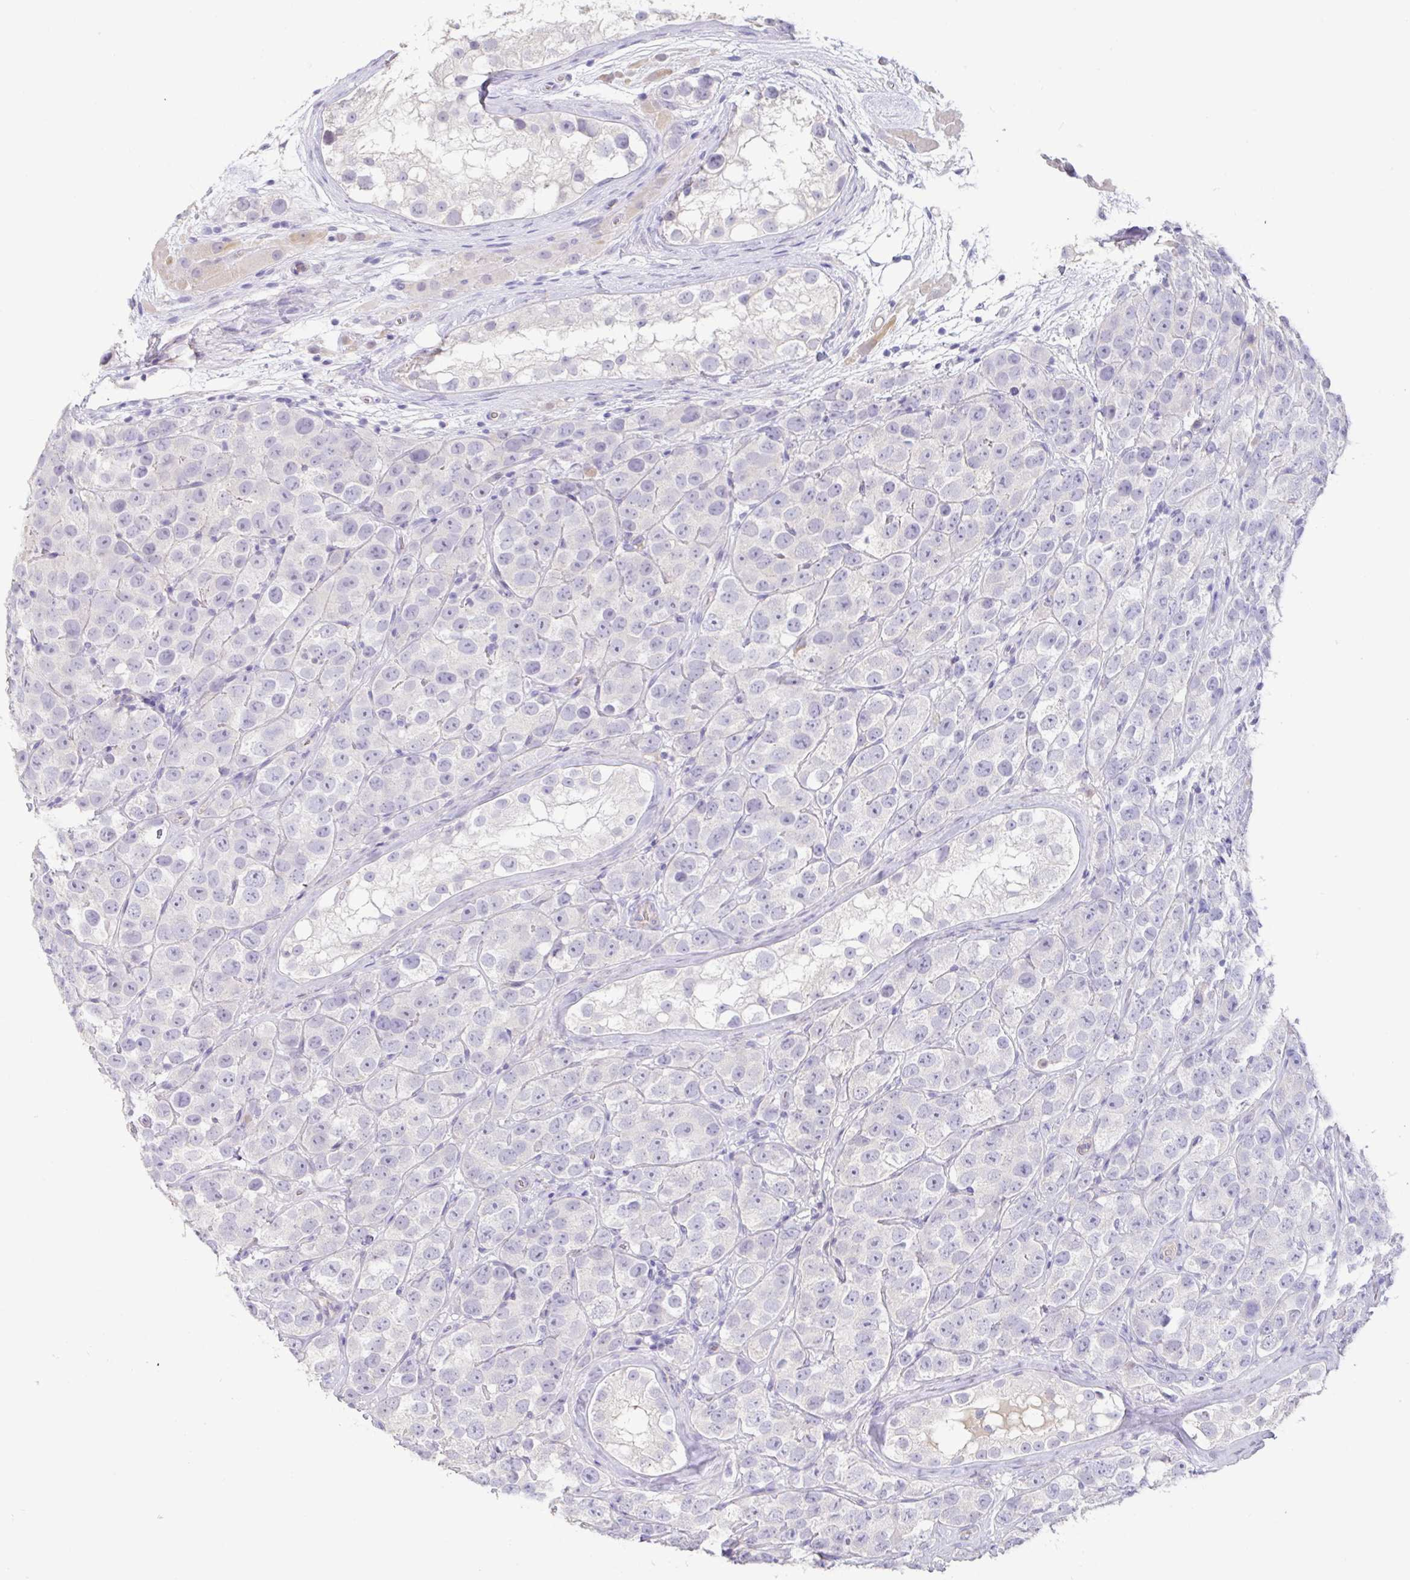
{"staining": {"intensity": "negative", "quantity": "none", "location": "none"}, "tissue": "testis cancer", "cell_type": "Tumor cells", "image_type": "cancer", "snomed": [{"axis": "morphology", "description": "Seminoma, NOS"}, {"axis": "topography", "description": "Testis"}], "caption": "Immunohistochemistry photomicrograph of neoplastic tissue: human testis seminoma stained with DAB (3,3'-diaminobenzidine) exhibits no significant protein expression in tumor cells. (DAB (3,3'-diaminobenzidine) immunohistochemistry (IHC), high magnification).", "gene": "PYGM", "patient": {"sex": "male", "age": 28}}